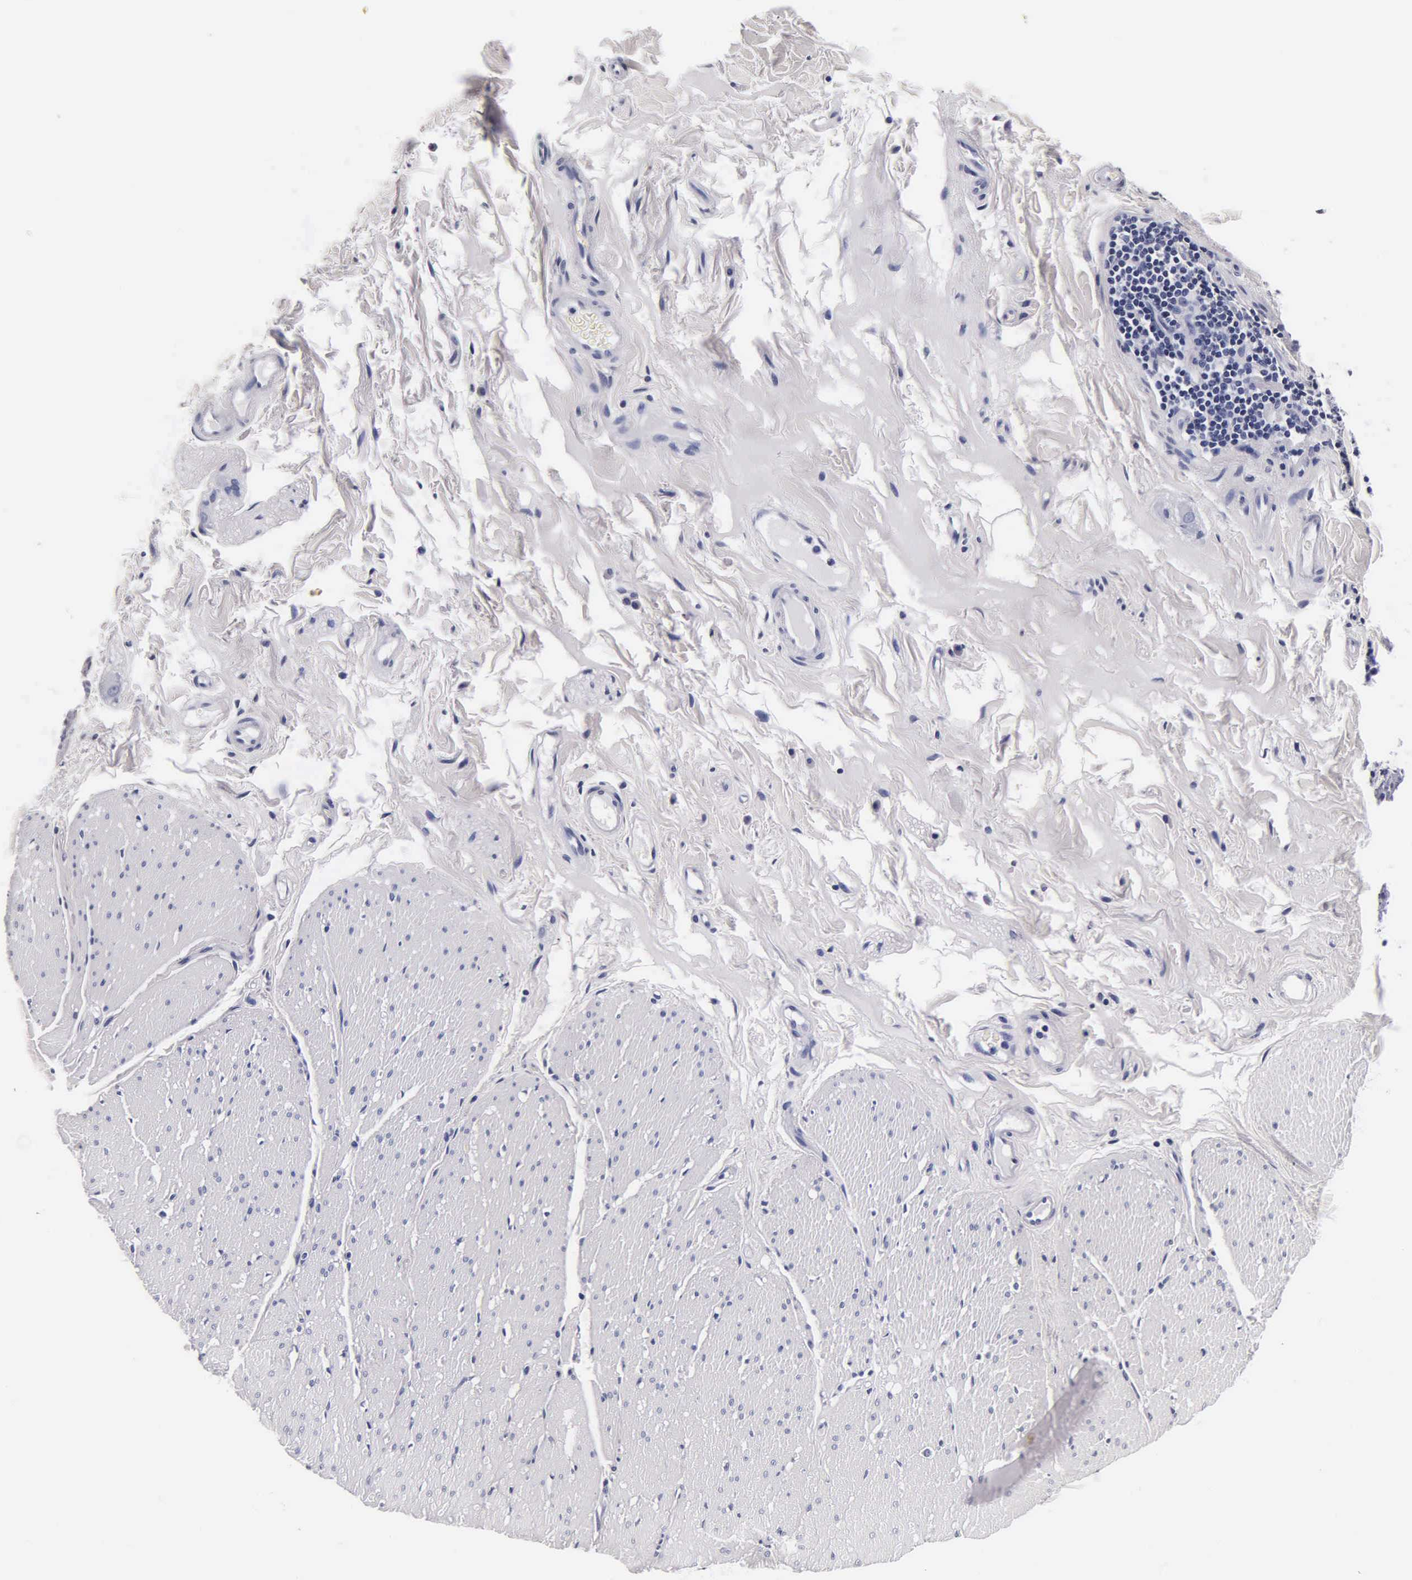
{"staining": {"intensity": "negative", "quantity": "none", "location": "none"}, "tissue": "adipose tissue", "cell_type": "Adipocytes", "image_type": "normal", "snomed": [{"axis": "morphology", "description": "Normal tissue, NOS"}, {"axis": "topography", "description": "Duodenum"}], "caption": "High magnification brightfield microscopy of benign adipose tissue stained with DAB (brown) and counterstained with hematoxylin (blue): adipocytes show no significant staining.", "gene": "INS", "patient": {"sex": "male", "age": 63}}